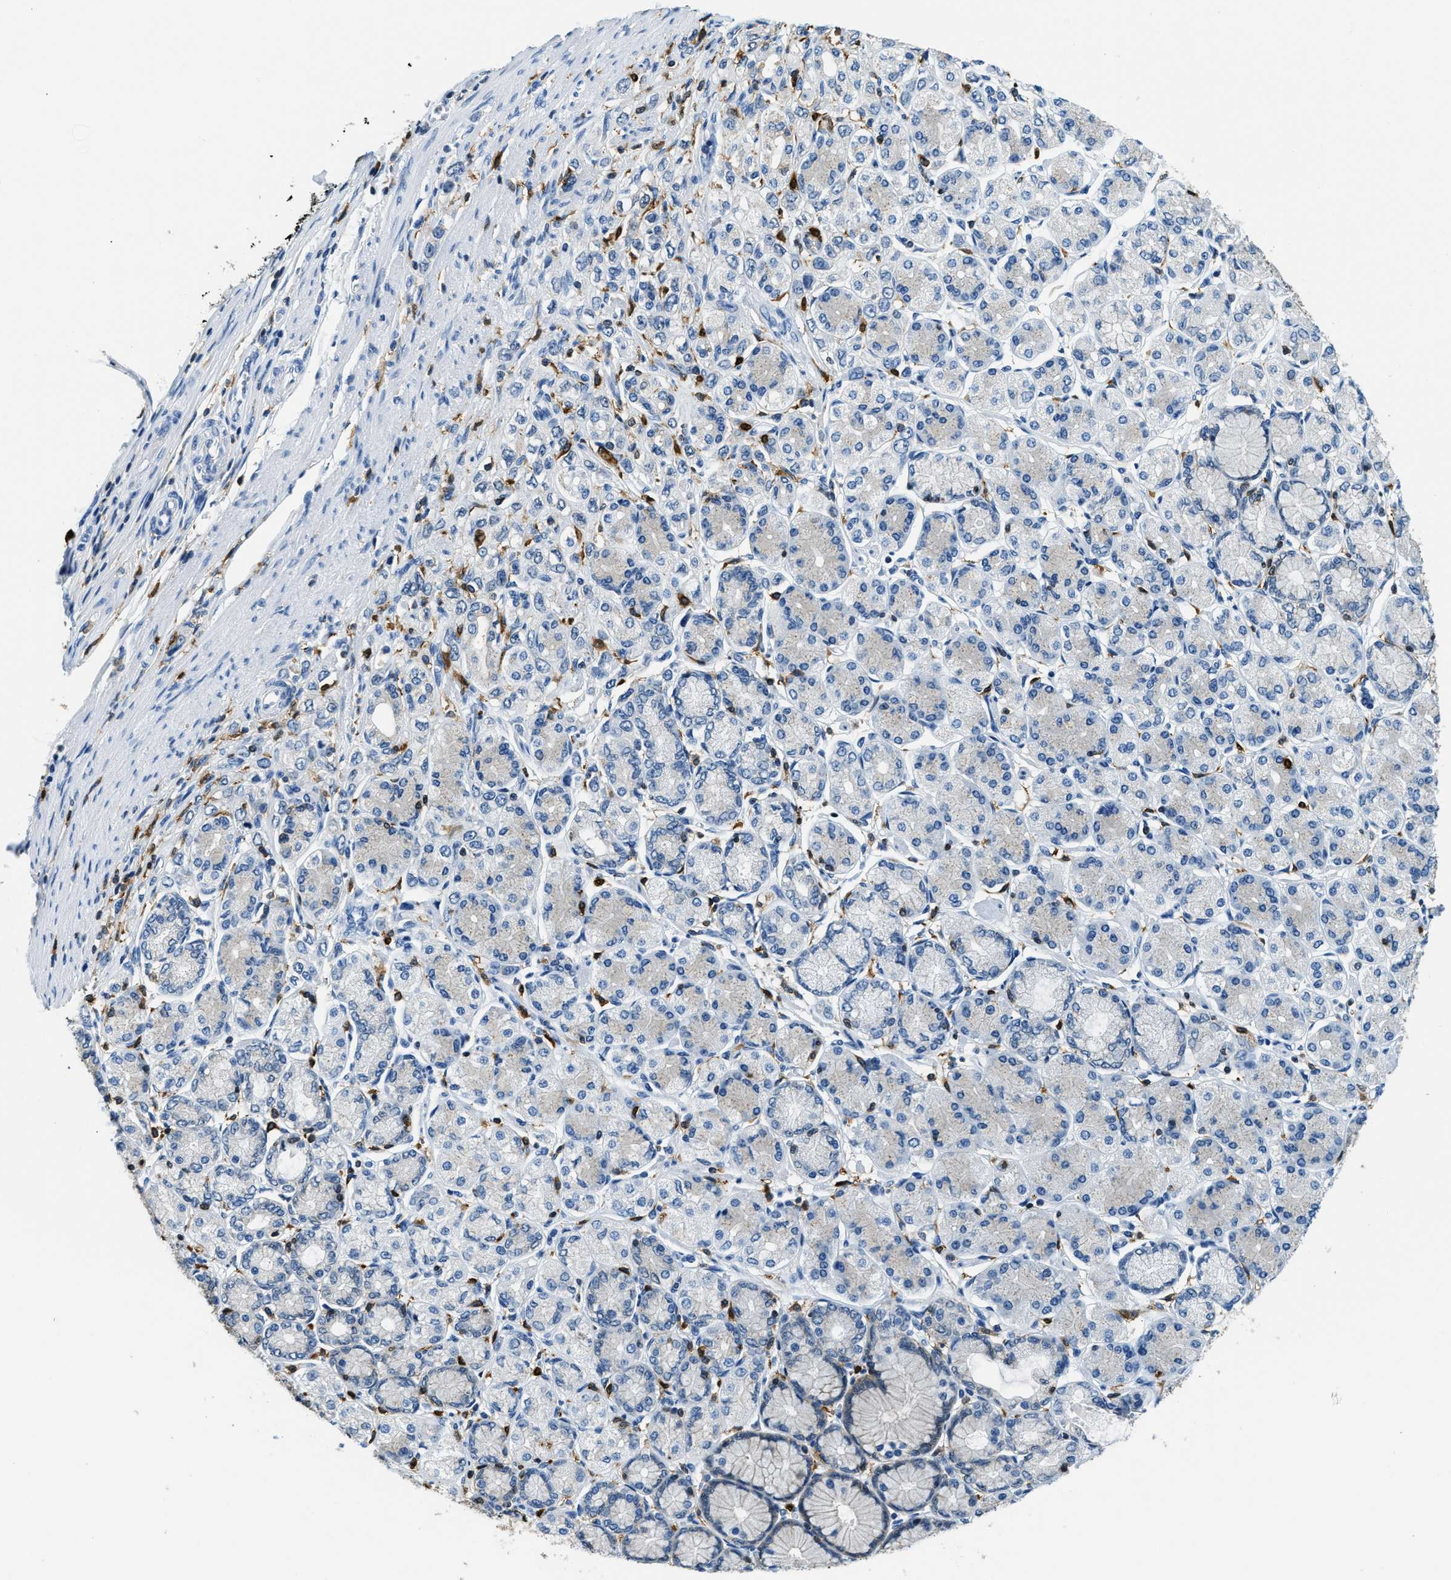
{"staining": {"intensity": "negative", "quantity": "none", "location": "none"}, "tissue": "stomach cancer", "cell_type": "Tumor cells", "image_type": "cancer", "snomed": [{"axis": "morphology", "description": "Adenocarcinoma, NOS"}, {"axis": "topography", "description": "Stomach"}], "caption": "High magnification brightfield microscopy of stomach cancer stained with DAB (3,3'-diaminobenzidine) (brown) and counterstained with hematoxylin (blue): tumor cells show no significant positivity.", "gene": "CAPG", "patient": {"sex": "female", "age": 65}}